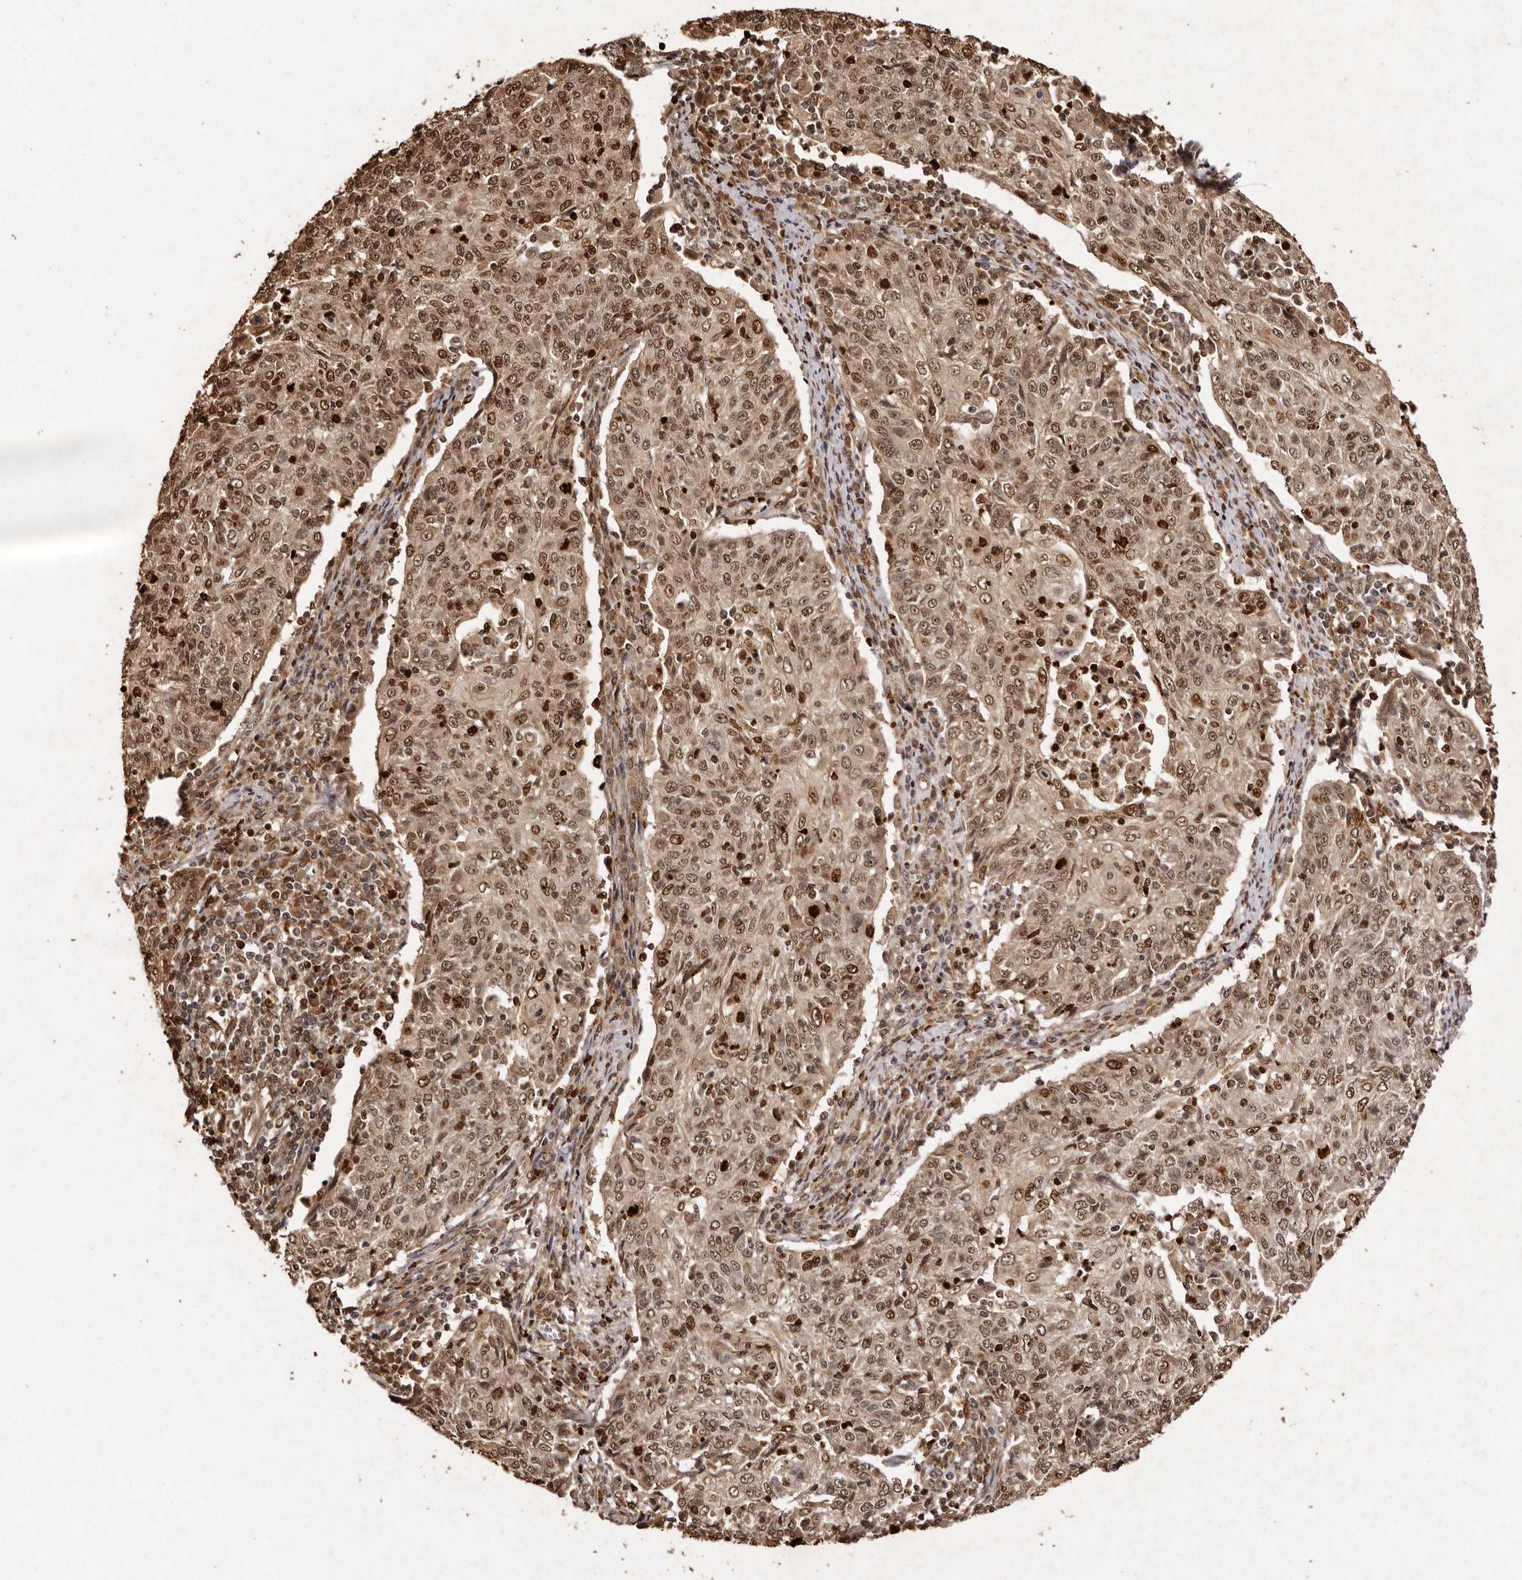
{"staining": {"intensity": "moderate", "quantity": ">75%", "location": "cytoplasmic/membranous,nuclear"}, "tissue": "cervical cancer", "cell_type": "Tumor cells", "image_type": "cancer", "snomed": [{"axis": "morphology", "description": "Squamous cell carcinoma, NOS"}, {"axis": "topography", "description": "Cervix"}], "caption": "Immunohistochemical staining of squamous cell carcinoma (cervical) exhibits moderate cytoplasmic/membranous and nuclear protein positivity in approximately >75% of tumor cells.", "gene": "NOTCH1", "patient": {"sex": "female", "age": 48}}